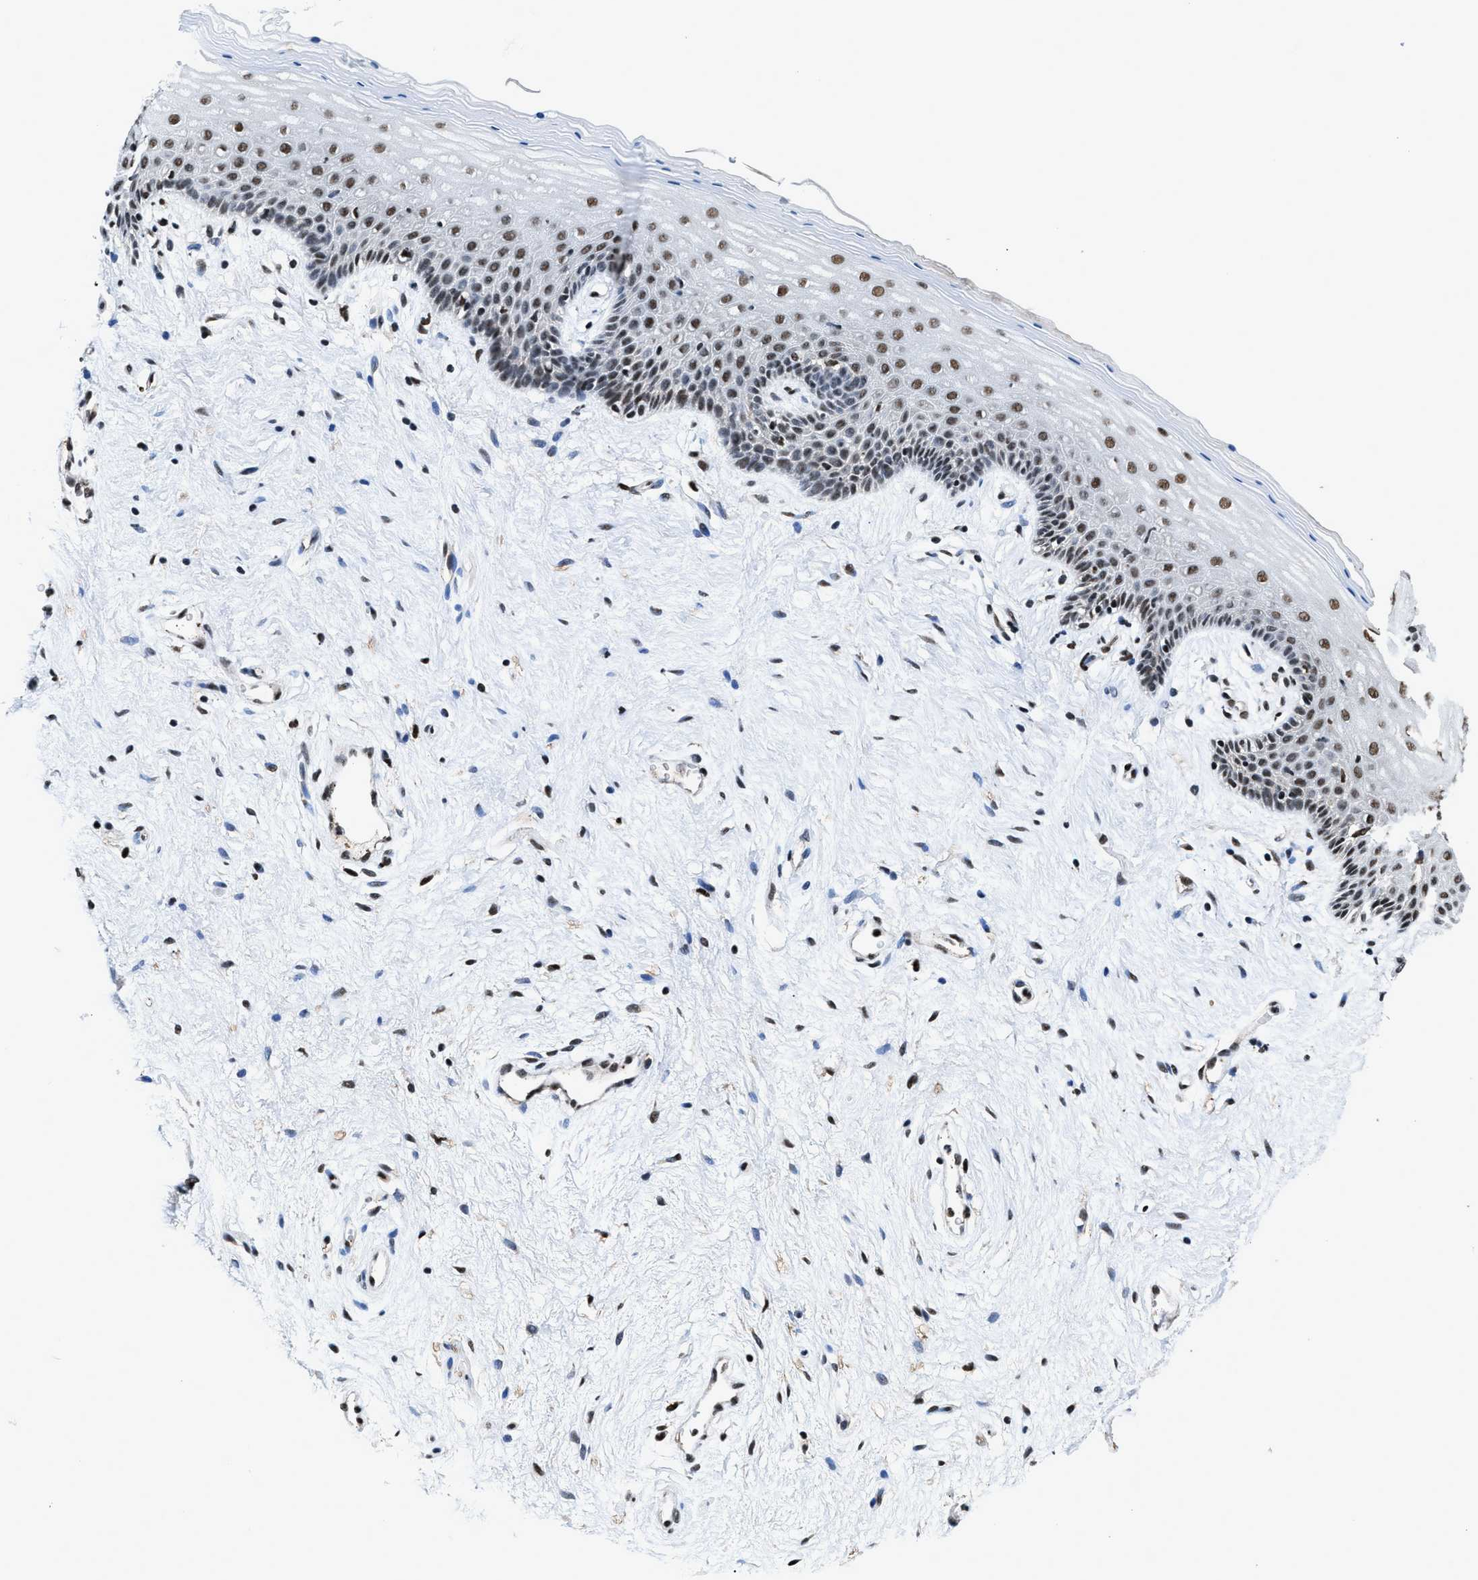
{"staining": {"intensity": "moderate", "quantity": ">75%", "location": "nuclear"}, "tissue": "vagina", "cell_type": "Squamous epithelial cells", "image_type": "normal", "snomed": [{"axis": "morphology", "description": "Normal tissue, NOS"}, {"axis": "topography", "description": "Vagina"}], "caption": "Vagina stained with a brown dye shows moderate nuclear positive expression in approximately >75% of squamous epithelial cells.", "gene": "HNRNPF", "patient": {"sex": "female", "age": 44}}